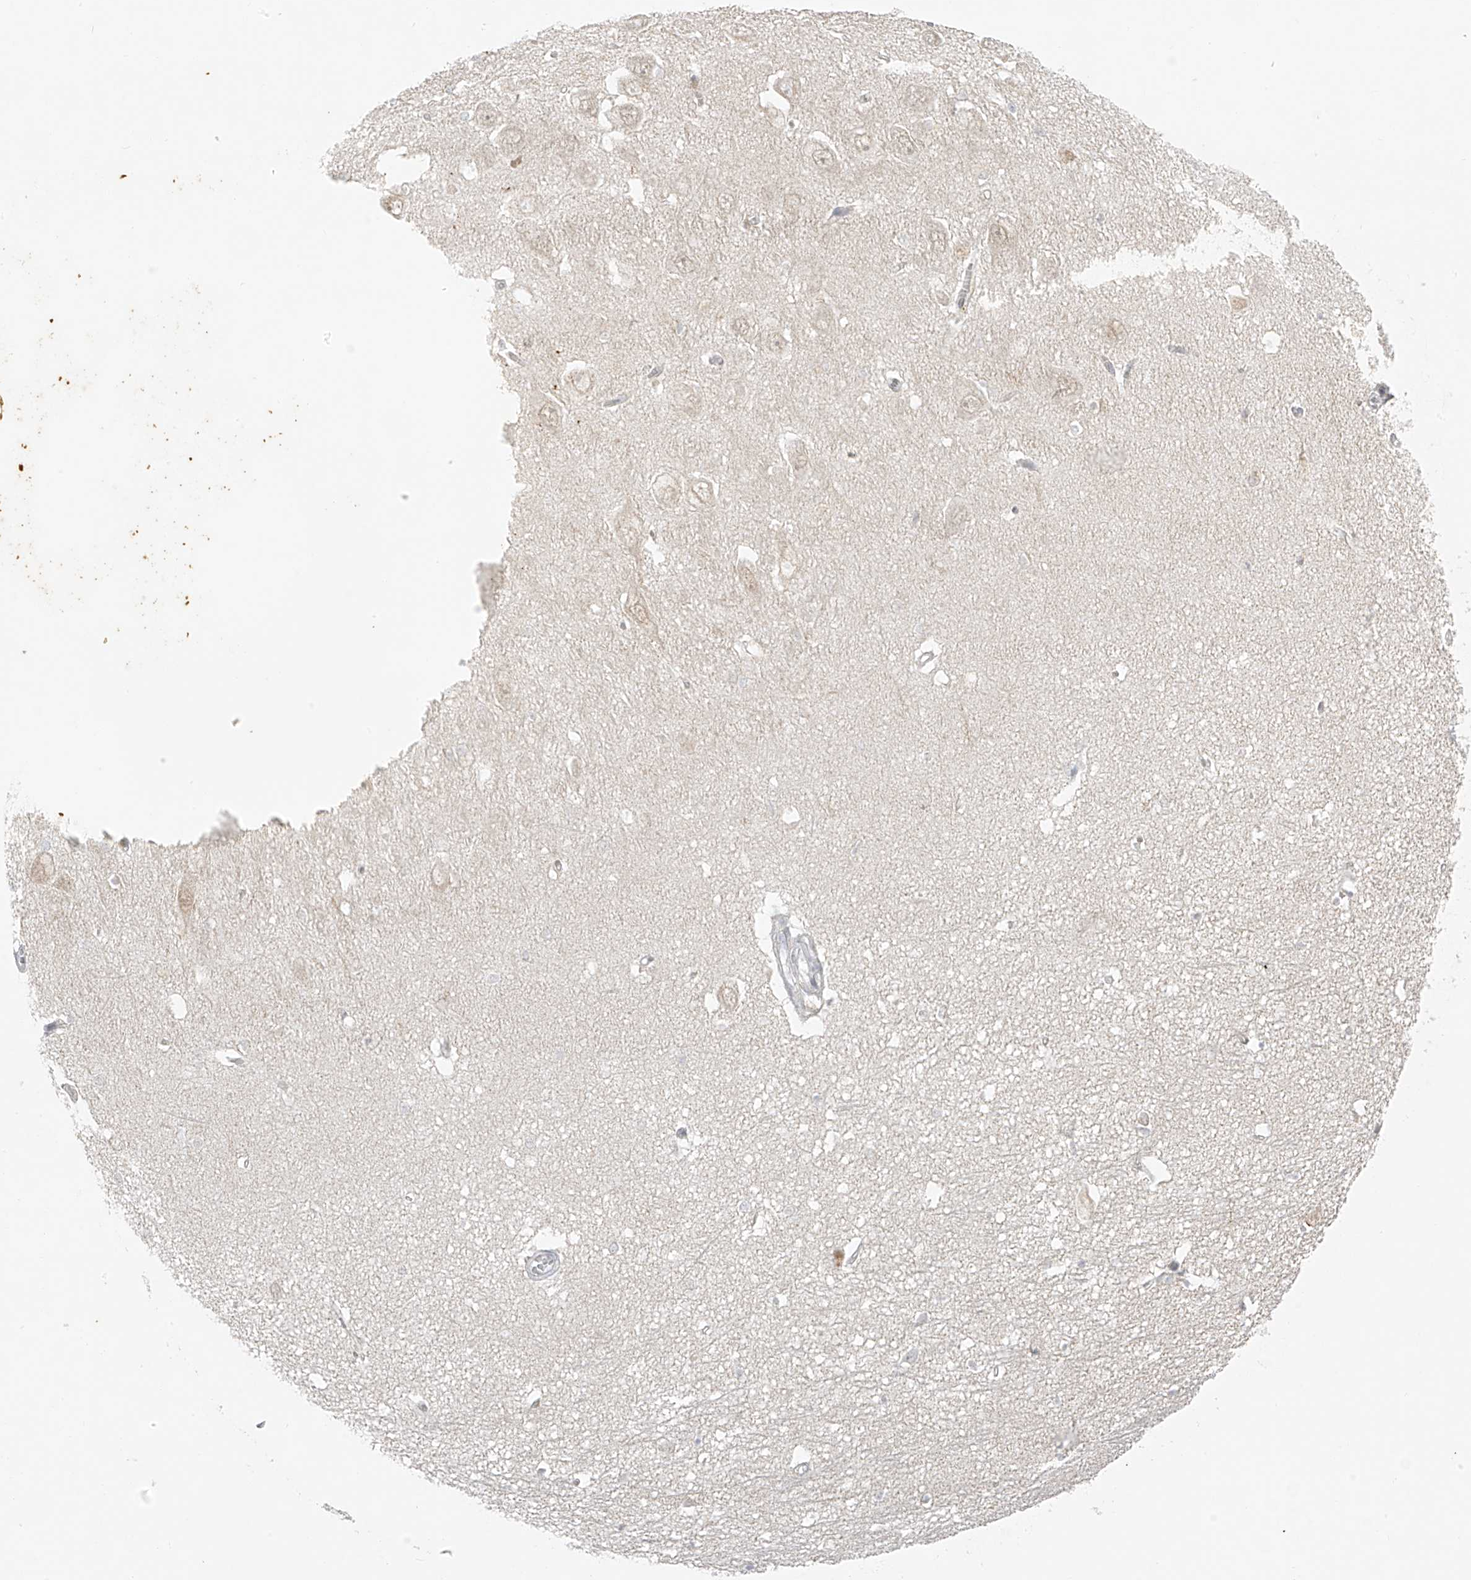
{"staining": {"intensity": "negative", "quantity": "none", "location": "none"}, "tissue": "hippocampus", "cell_type": "Glial cells", "image_type": "normal", "snomed": [{"axis": "morphology", "description": "Normal tissue, NOS"}, {"axis": "topography", "description": "Hippocampus"}], "caption": "Immunohistochemistry (IHC) of benign human hippocampus shows no staining in glial cells. (Immunohistochemistry, brightfield microscopy, high magnification).", "gene": "DYRK1B", "patient": {"sex": "female", "age": 64}}